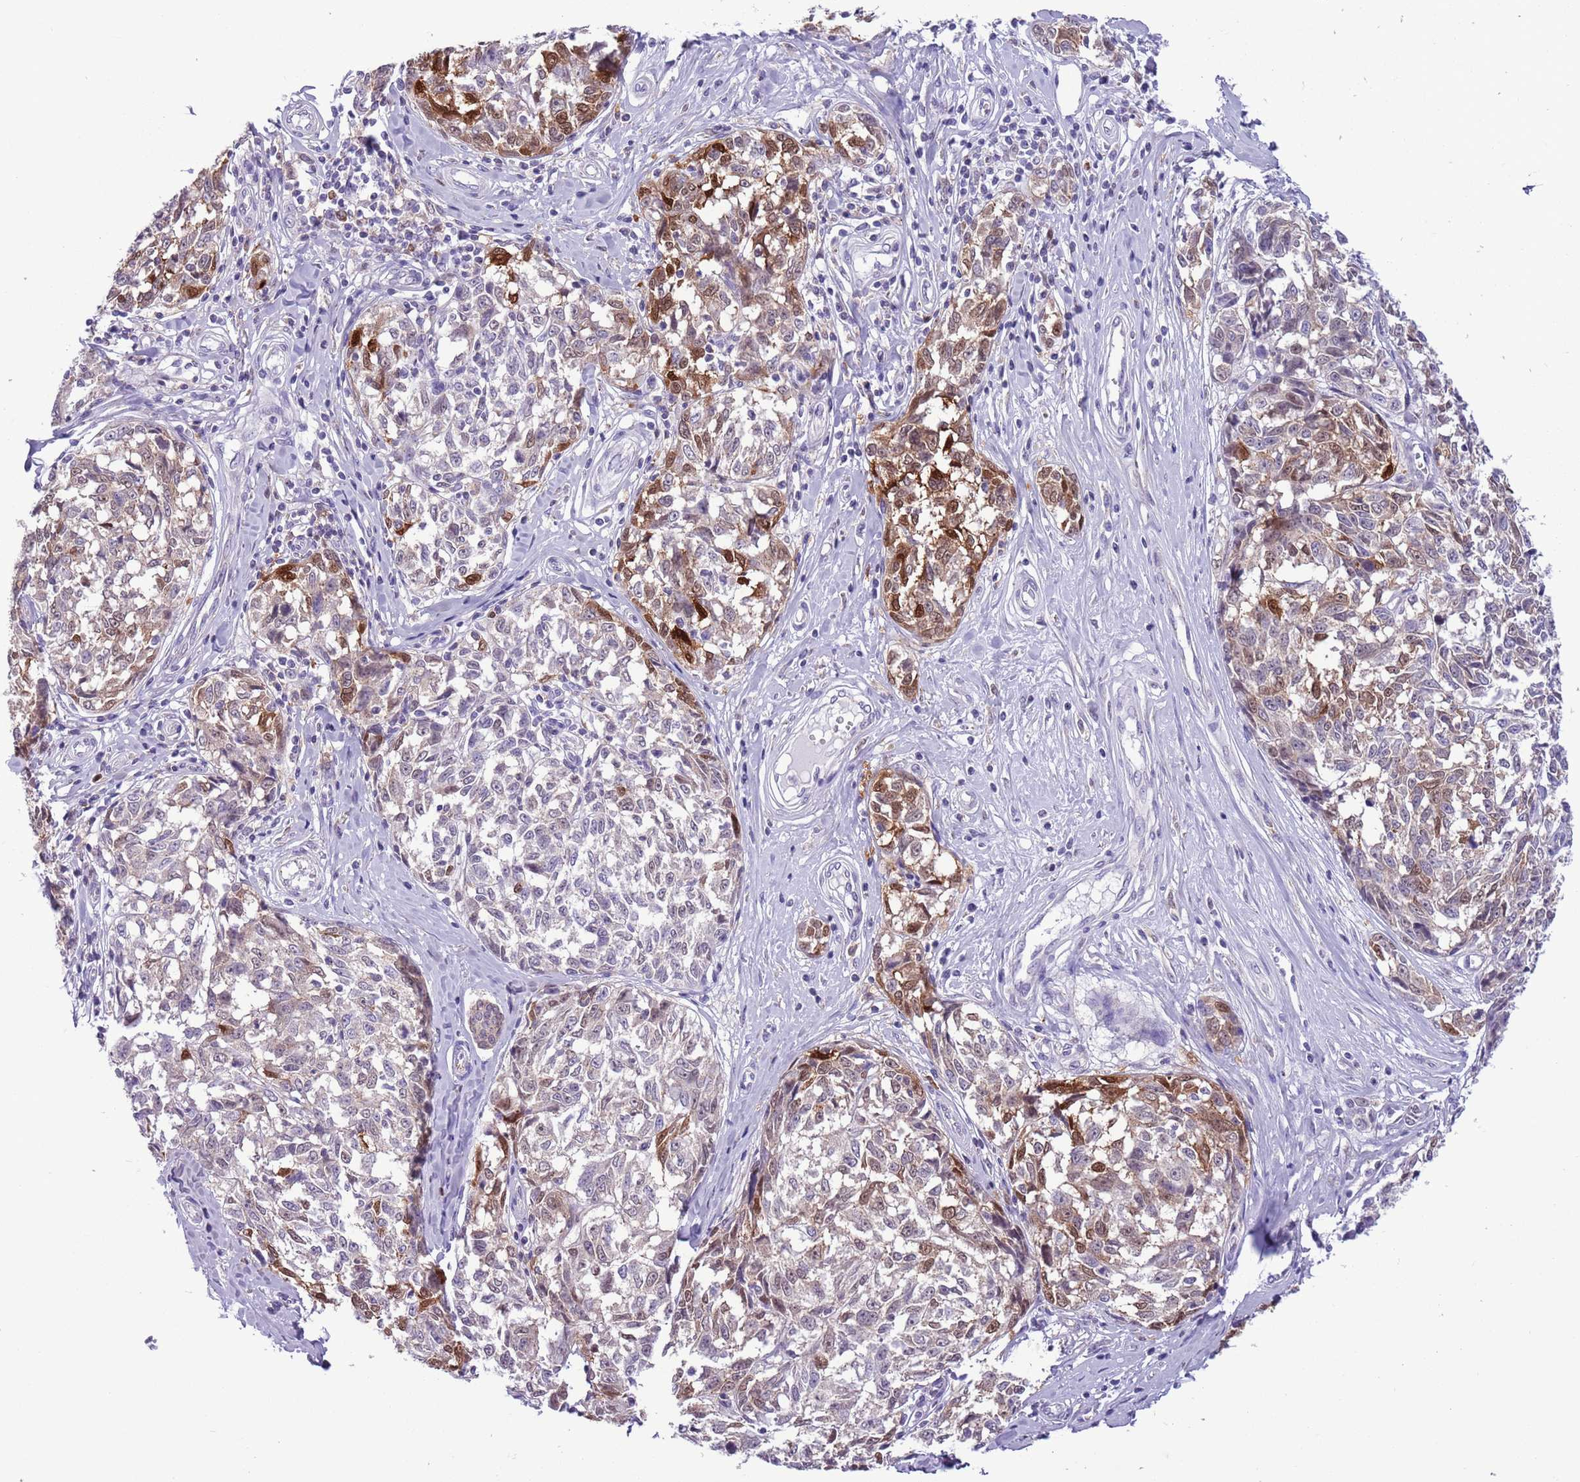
{"staining": {"intensity": "moderate", "quantity": "<25%", "location": "cytoplasmic/membranous,nuclear"}, "tissue": "melanoma", "cell_type": "Tumor cells", "image_type": "cancer", "snomed": [{"axis": "morphology", "description": "Normal tissue, NOS"}, {"axis": "morphology", "description": "Malignant melanoma, NOS"}, {"axis": "topography", "description": "Skin"}], "caption": "A photomicrograph of human melanoma stained for a protein reveals moderate cytoplasmic/membranous and nuclear brown staining in tumor cells. (DAB (3,3'-diaminobenzidine) = brown stain, brightfield microscopy at high magnification).", "gene": "PFKFB2", "patient": {"sex": "female", "age": 64}}